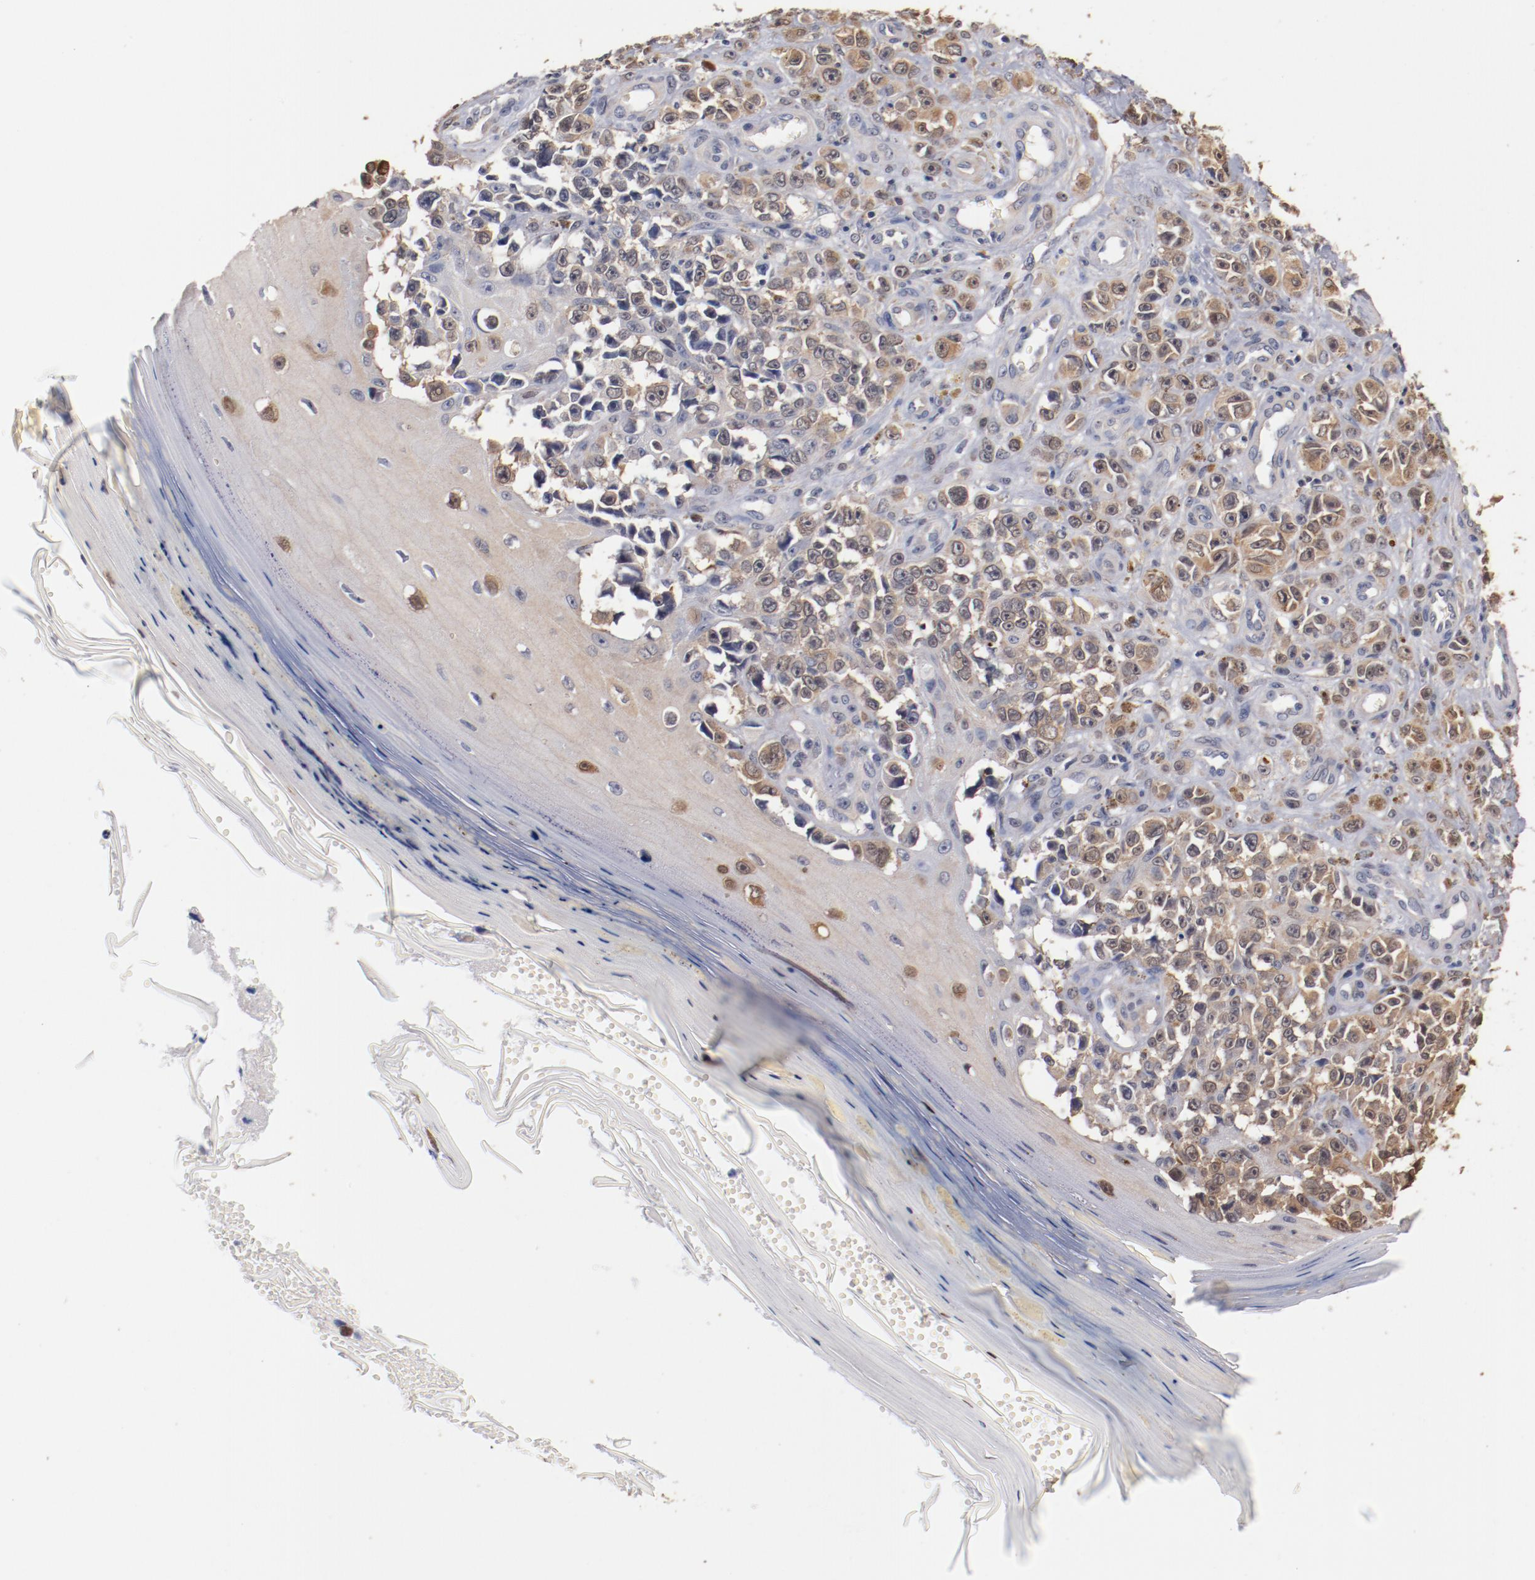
{"staining": {"intensity": "moderate", "quantity": ">75%", "location": "cytoplasmic/membranous"}, "tissue": "melanoma", "cell_type": "Tumor cells", "image_type": "cancer", "snomed": [{"axis": "morphology", "description": "Malignant melanoma, NOS"}, {"axis": "topography", "description": "Skin"}], "caption": "Human malignant melanoma stained for a protein (brown) shows moderate cytoplasmic/membranous positive positivity in about >75% of tumor cells.", "gene": "MIF", "patient": {"sex": "female", "age": 82}}